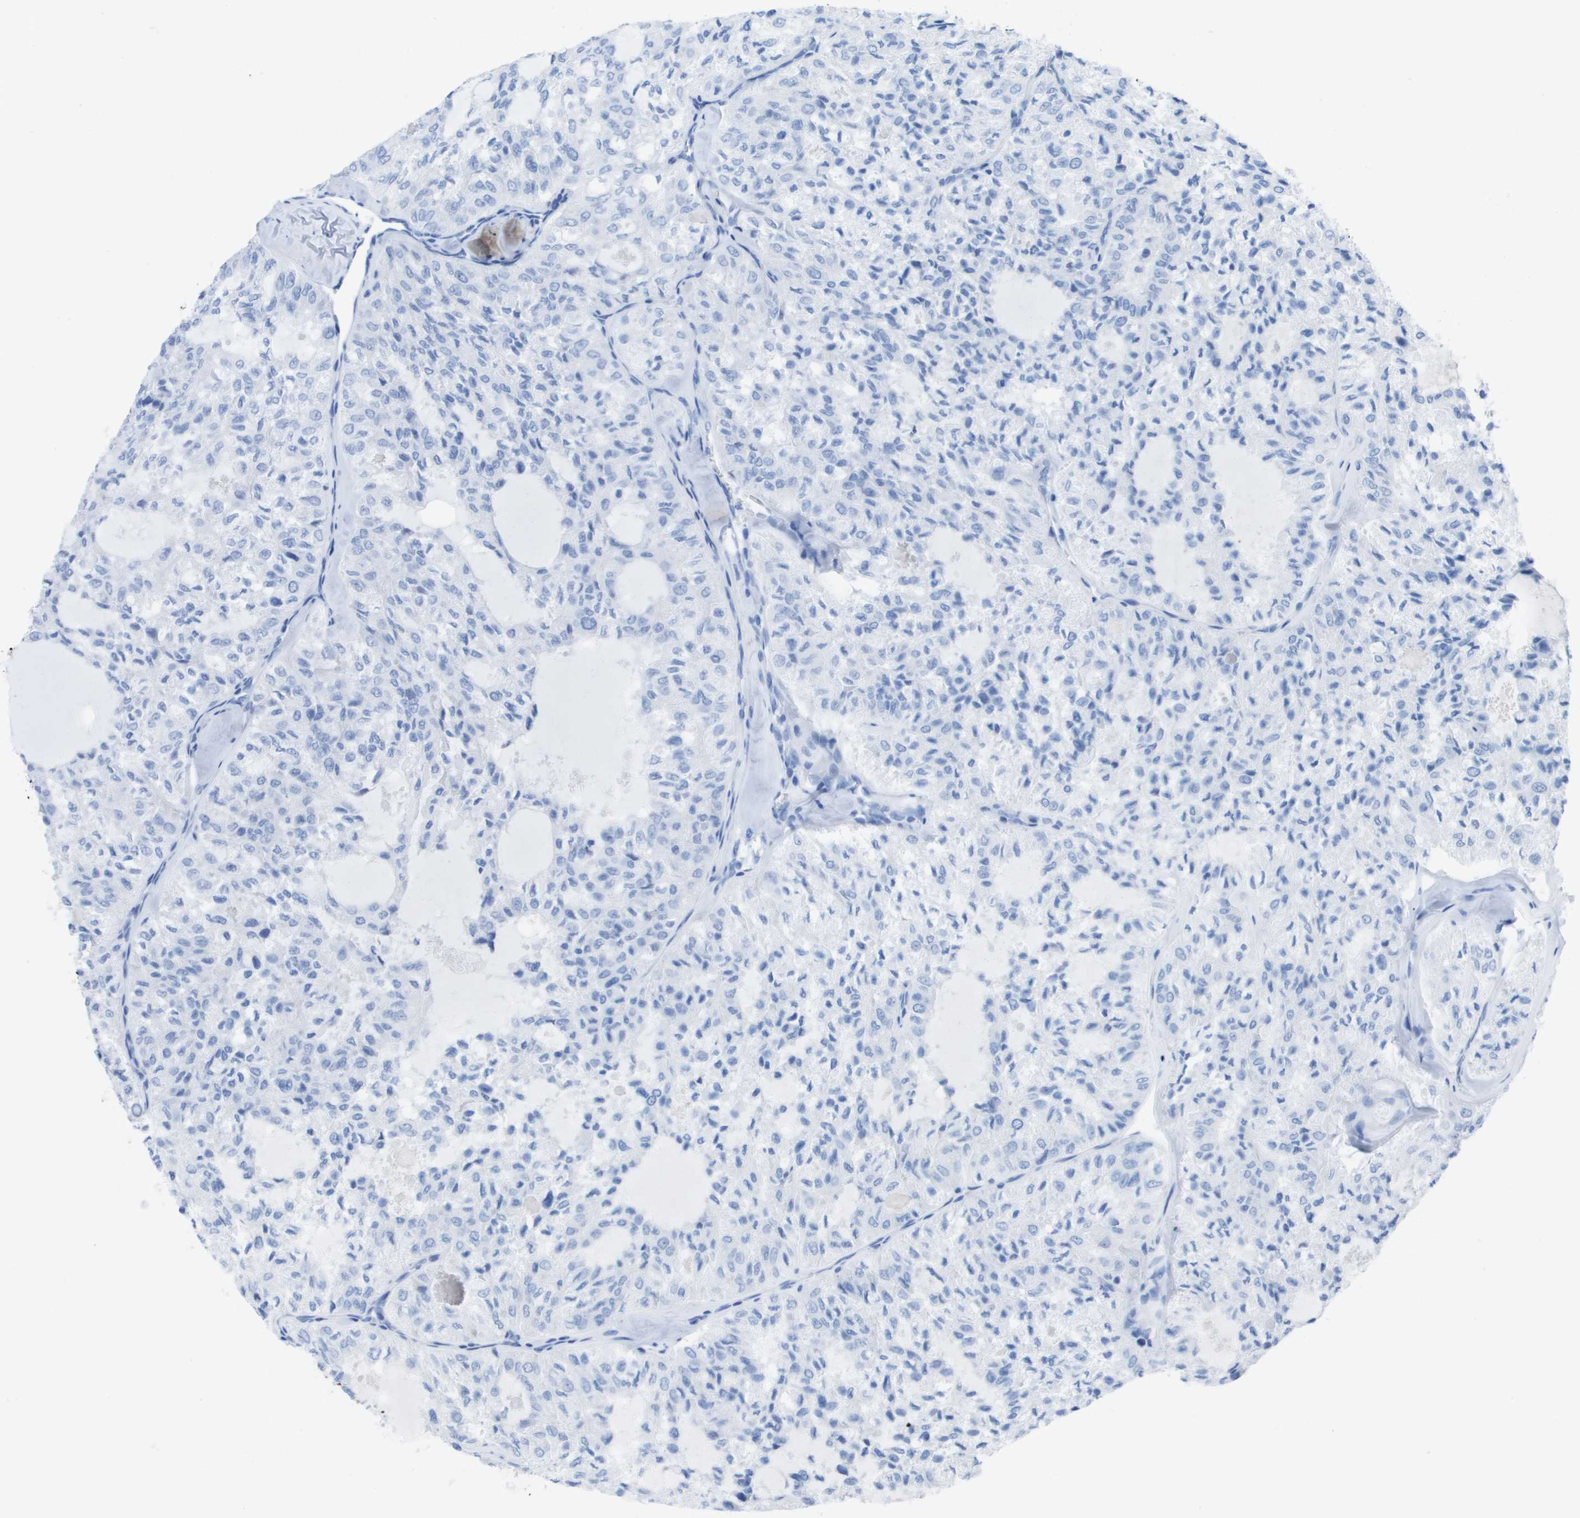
{"staining": {"intensity": "negative", "quantity": "none", "location": "none"}, "tissue": "thyroid cancer", "cell_type": "Tumor cells", "image_type": "cancer", "snomed": [{"axis": "morphology", "description": "Follicular adenoma carcinoma, NOS"}, {"axis": "topography", "description": "Thyroid gland"}], "caption": "Image shows no protein staining in tumor cells of thyroid cancer tissue.", "gene": "KCNA3", "patient": {"sex": "male", "age": 75}}